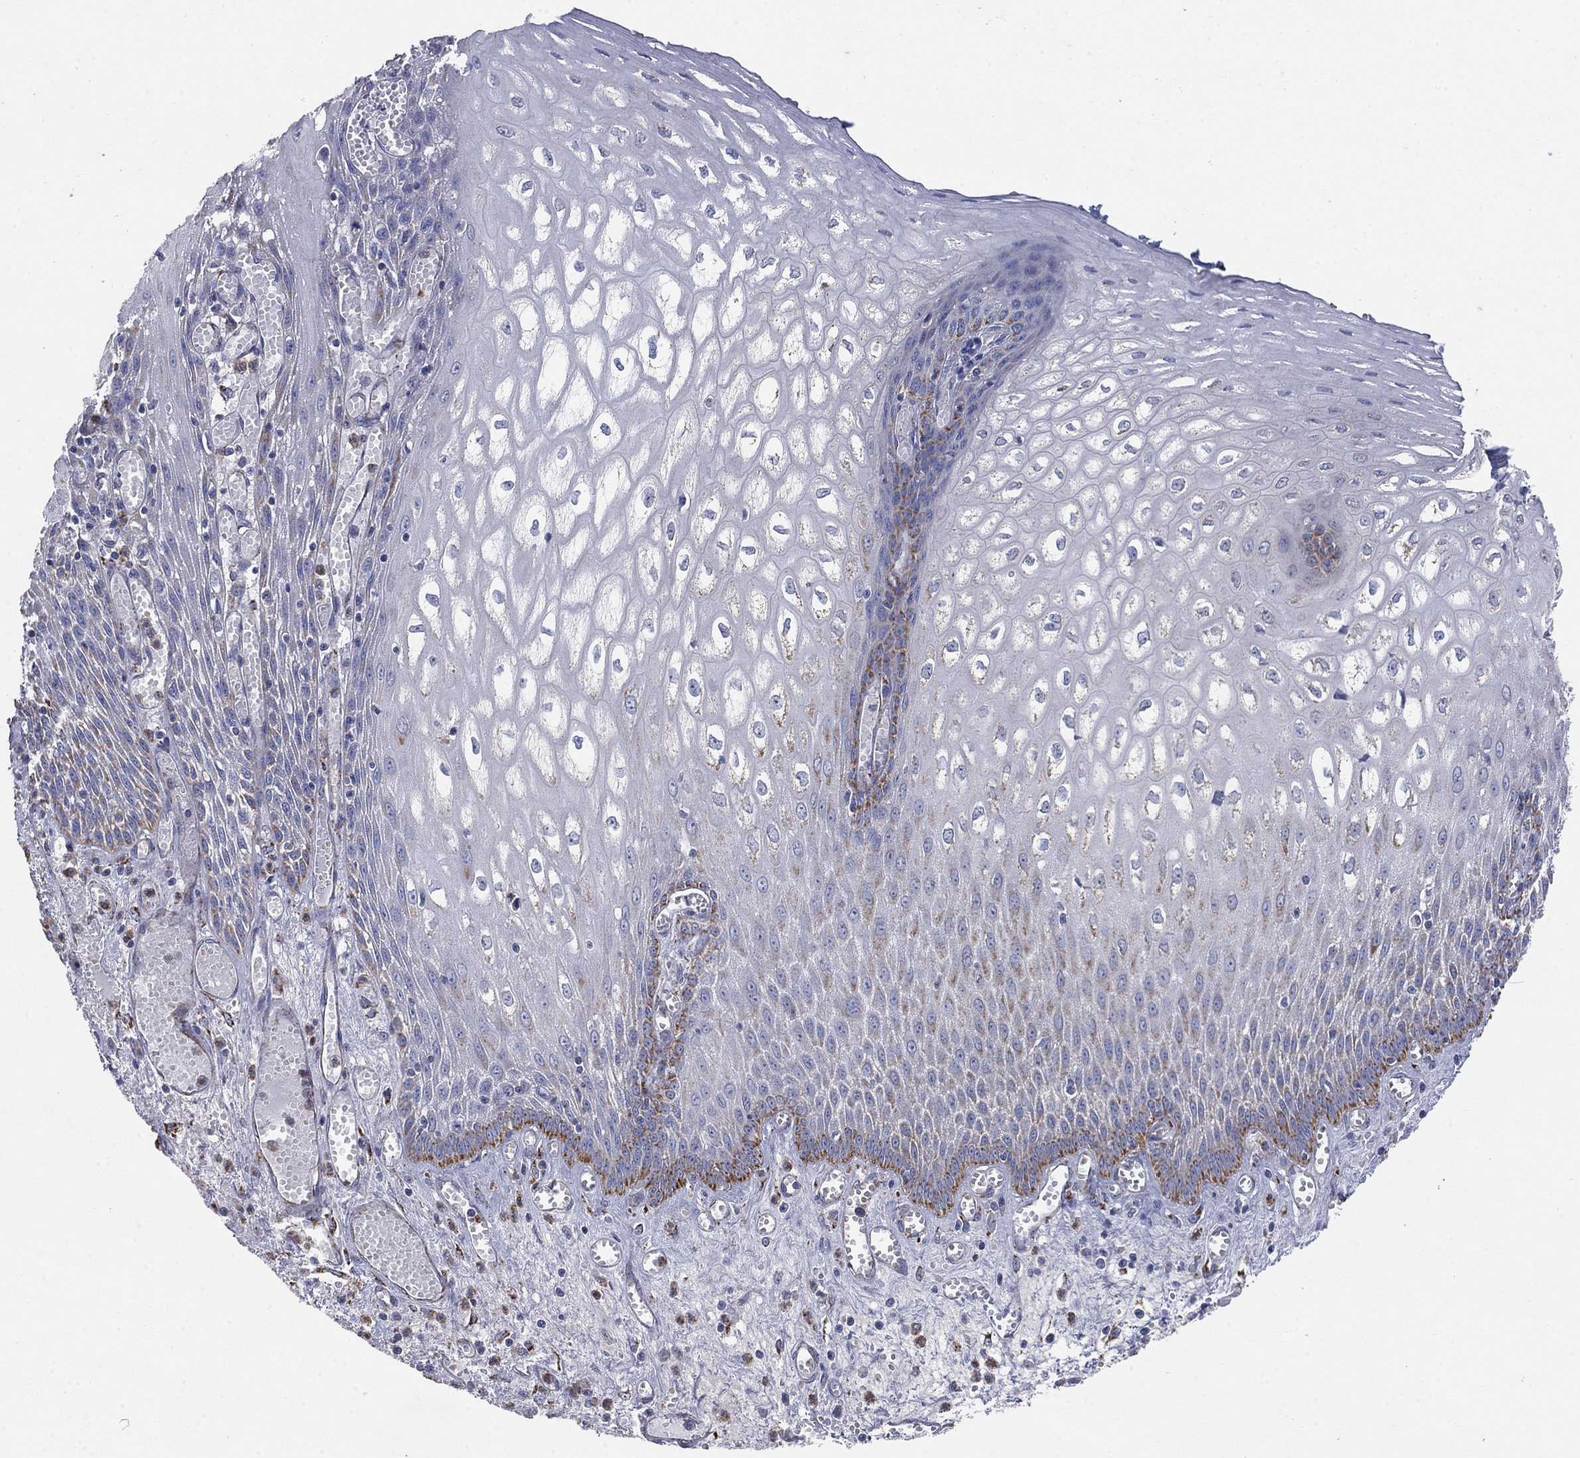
{"staining": {"intensity": "strong", "quantity": "<25%", "location": "cytoplasmic/membranous"}, "tissue": "esophagus", "cell_type": "Squamous epithelial cells", "image_type": "normal", "snomed": [{"axis": "morphology", "description": "Normal tissue, NOS"}, {"axis": "topography", "description": "Esophagus"}], "caption": "Squamous epithelial cells exhibit strong cytoplasmic/membranous staining in about <25% of cells in unremarkable esophagus. The staining is performed using DAB brown chromogen to label protein expression. The nuclei are counter-stained blue using hematoxylin.", "gene": "PNPLA2", "patient": {"sex": "male", "age": 58}}